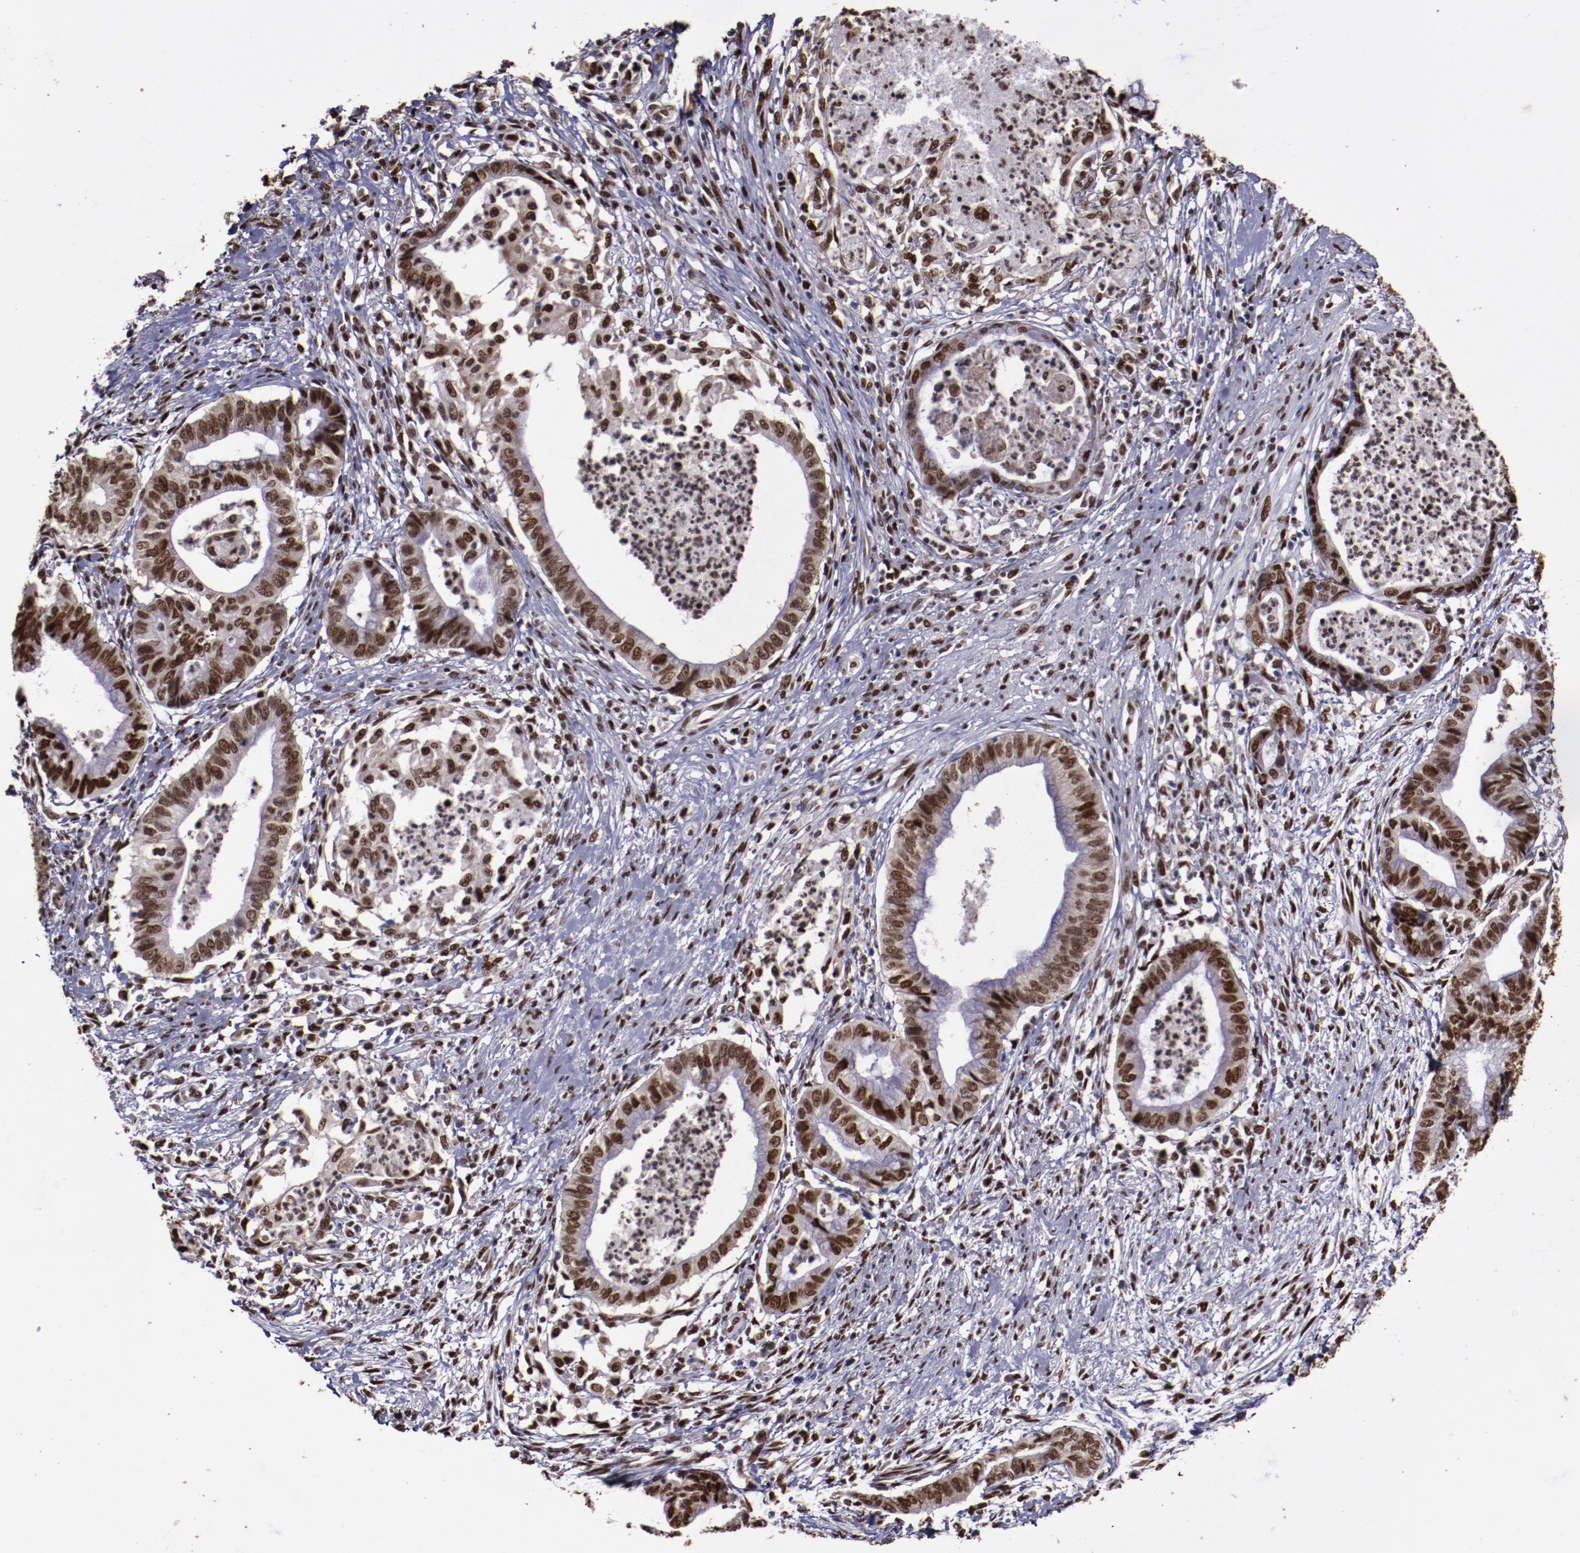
{"staining": {"intensity": "moderate", "quantity": ">75%", "location": "nuclear"}, "tissue": "endometrial cancer", "cell_type": "Tumor cells", "image_type": "cancer", "snomed": [{"axis": "morphology", "description": "Necrosis, NOS"}, {"axis": "morphology", "description": "Adenocarcinoma, NOS"}, {"axis": "topography", "description": "Endometrium"}], "caption": "Immunohistochemical staining of adenocarcinoma (endometrial) displays medium levels of moderate nuclear staining in approximately >75% of tumor cells. The staining was performed using DAB, with brown indicating positive protein expression. Nuclei are stained blue with hematoxylin.", "gene": "APEX1", "patient": {"sex": "female", "age": 79}}